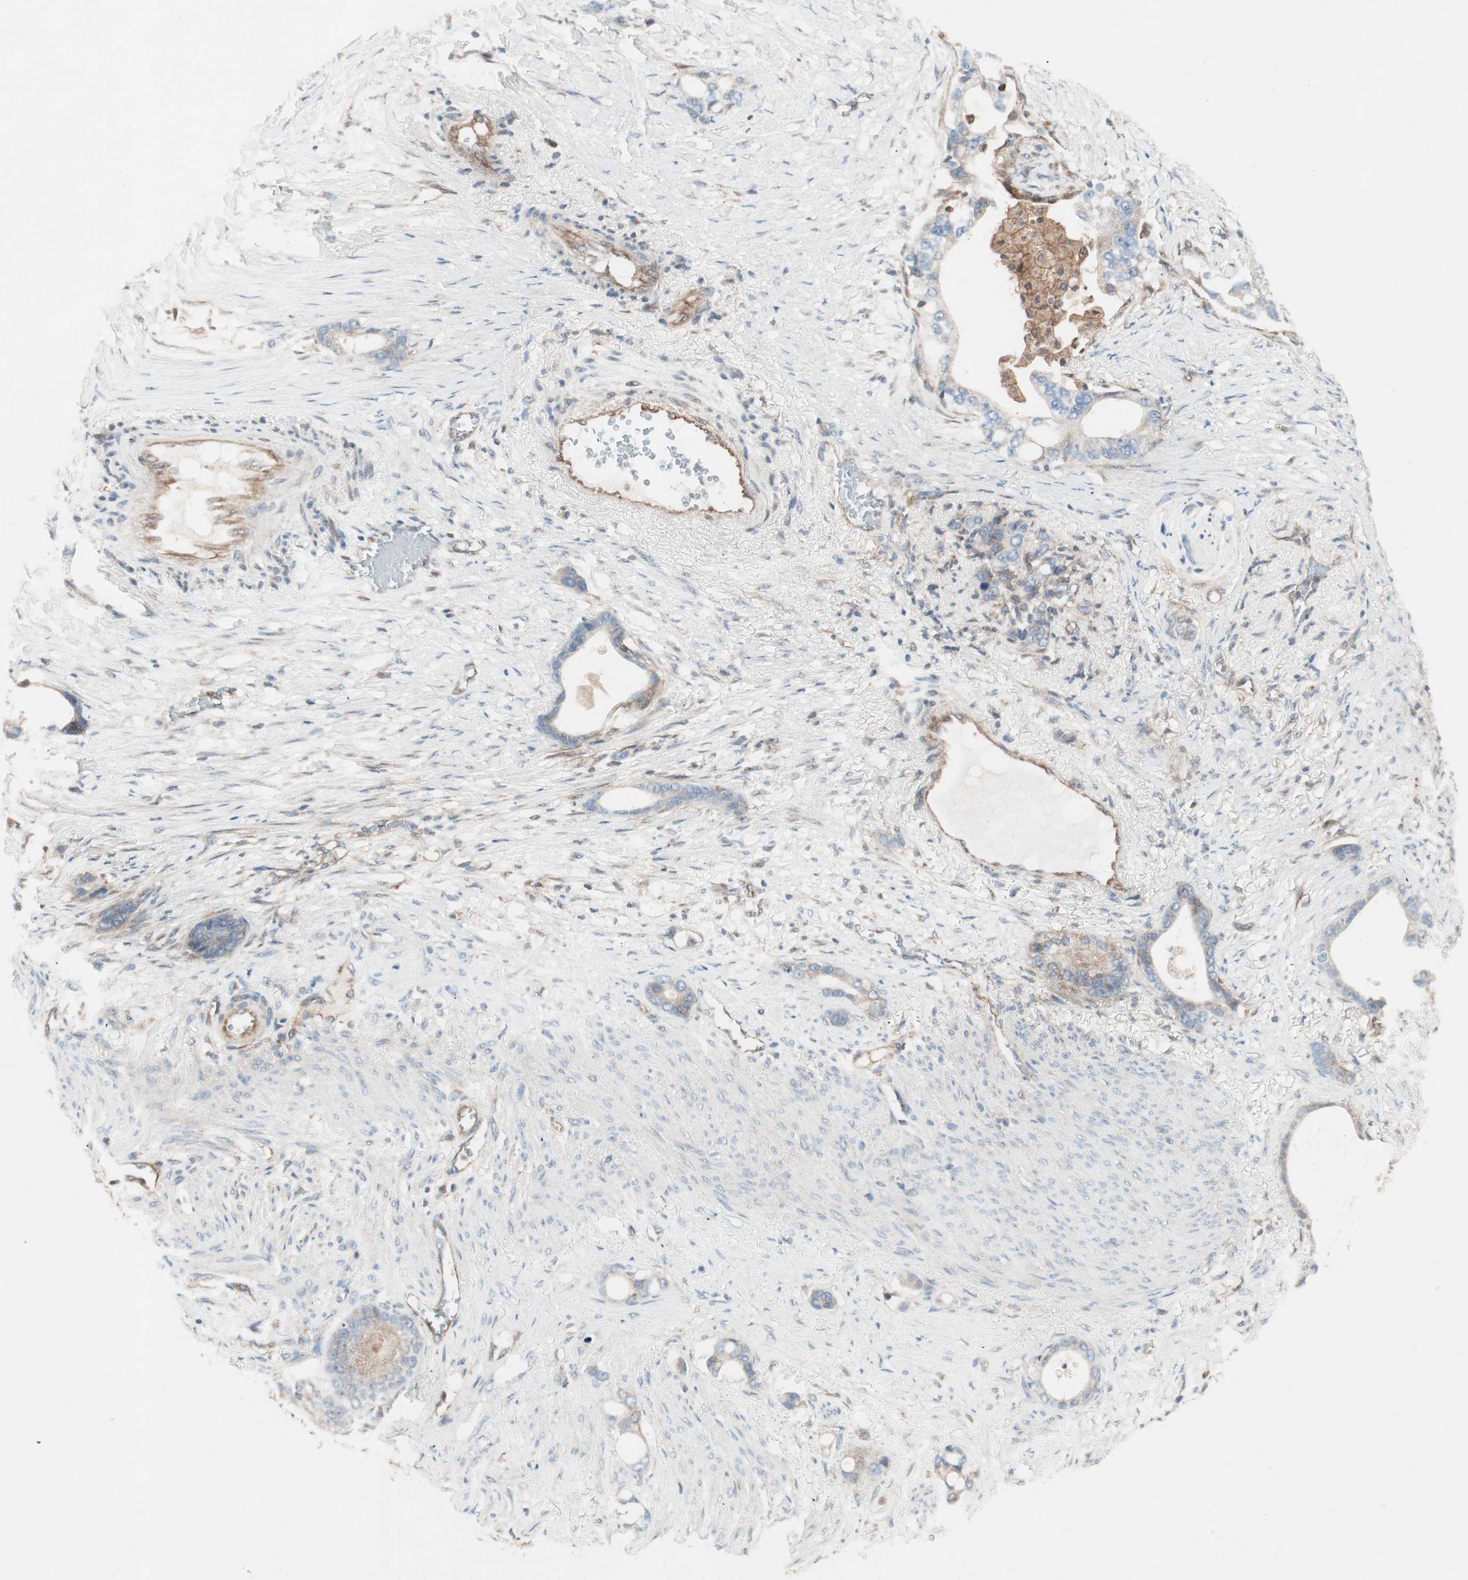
{"staining": {"intensity": "moderate", "quantity": ">75%", "location": "cytoplasmic/membranous"}, "tissue": "stomach cancer", "cell_type": "Tumor cells", "image_type": "cancer", "snomed": [{"axis": "morphology", "description": "Adenocarcinoma, NOS"}, {"axis": "topography", "description": "Stomach"}], "caption": "Tumor cells display medium levels of moderate cytoplasmic/membranous expression in approximately >75% of cells in human adenocarcinoma (stomach). The staining is performed using DAB brown chromogen to label protein expression. The nuclei are counter-stained blue using hematoxylin.", "gene": "RAB5A", "patient": {"sex": "female", "age": 75}}